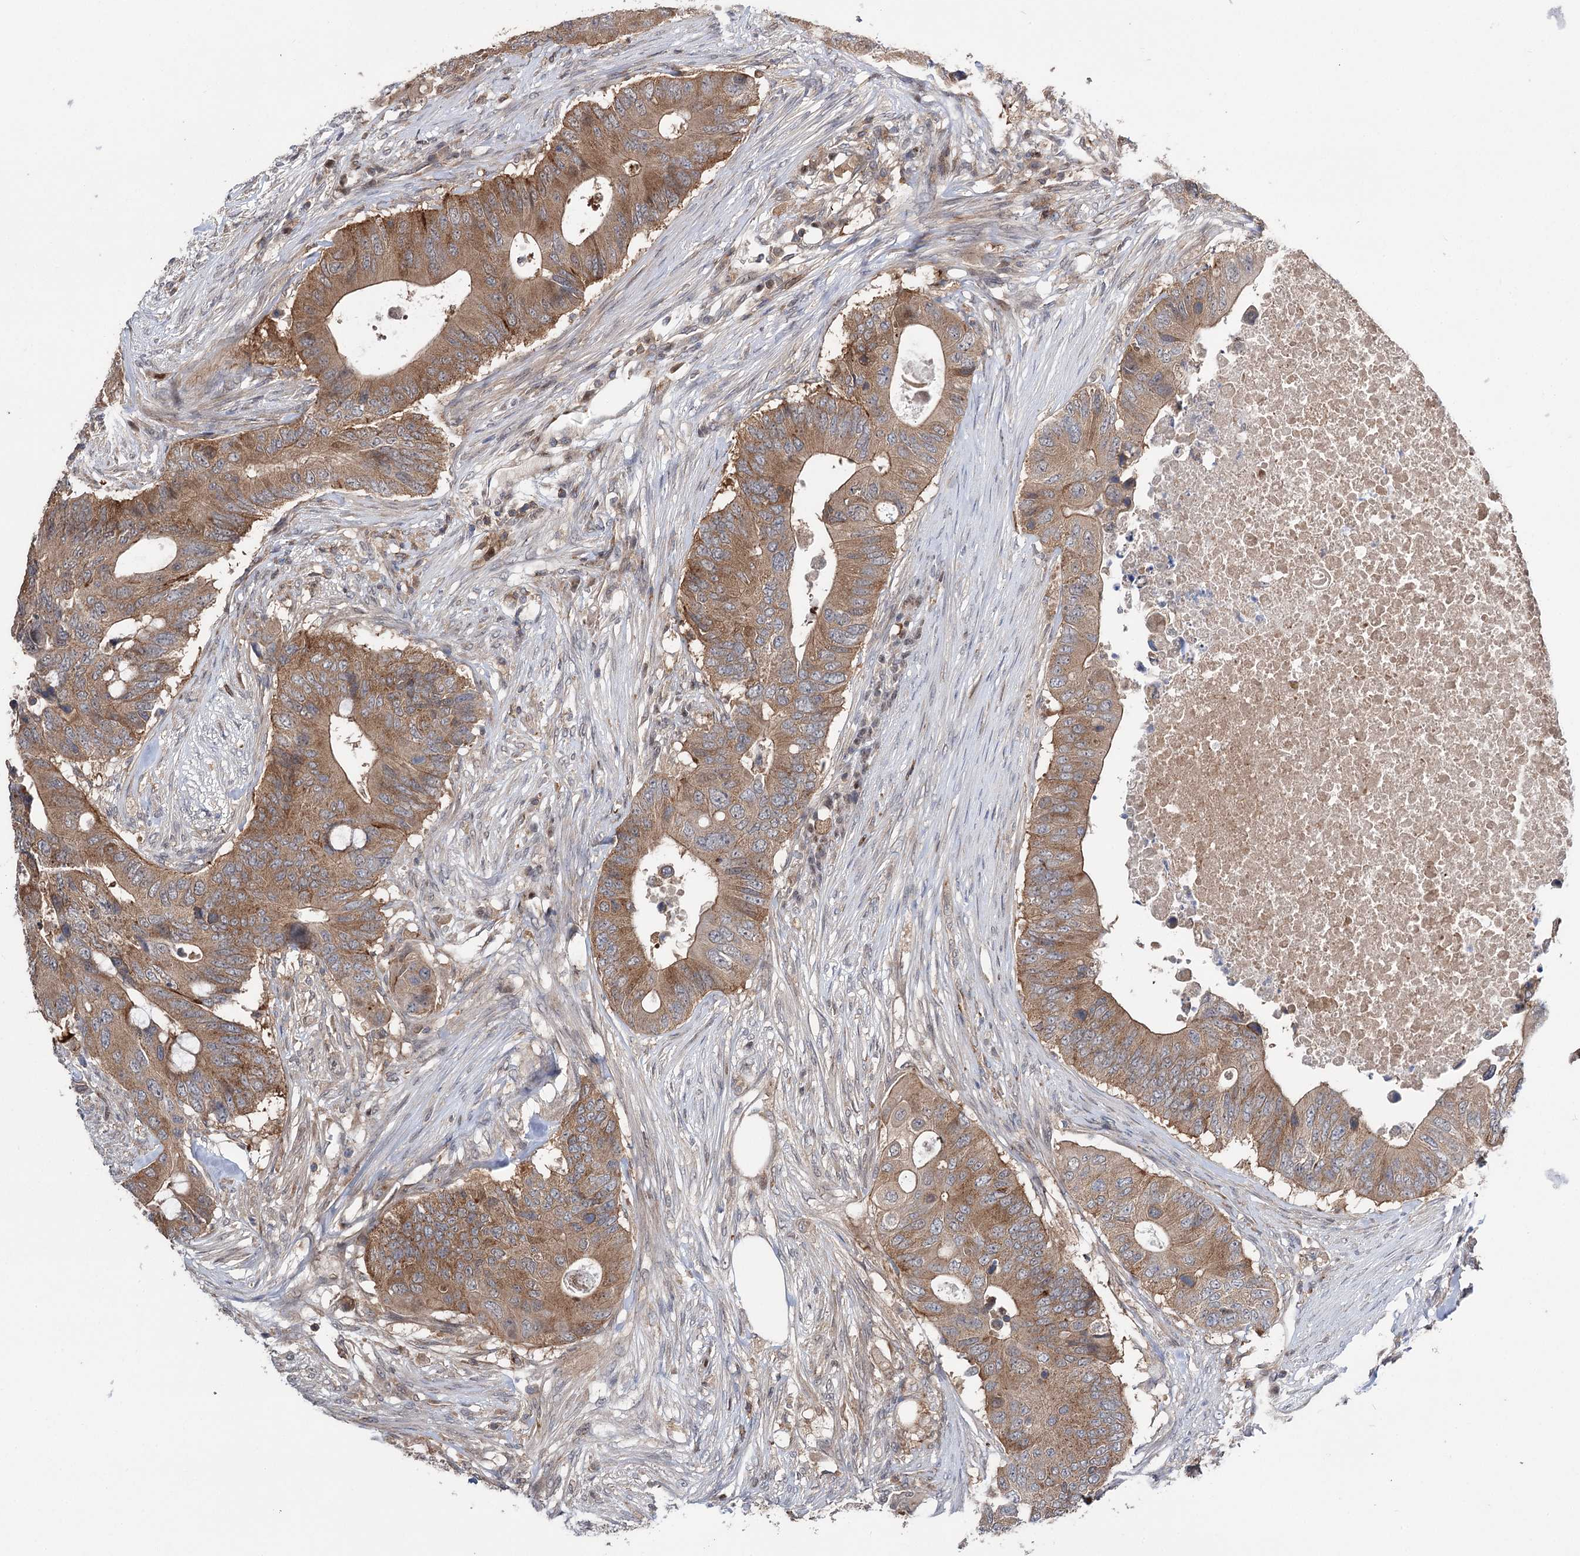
{"staining": {"intensity": "moderate", "quantity": ">75%", "location": "cytoplasmic/membranous"}, "tissue": "colorectal cancer", "cell_type": "Tumor cells", "image_type": "cancer", "snomed": [{"axis": "morphology", "description": "Adenocarcinoma, NOS"}, {"axis": "topography", "description": "Colon"}], "caption": "Immunohistochemical staining of human colorectal adenocarcinoma displays medium levels of moderate cytoplasmic/membranous protein positivity in approximately >75% of tumor cells. (Brightfield microscopy of DAB IHC at high magnification).", "gene": "STX6", "patient": {"sex": "male", "age": 71}}